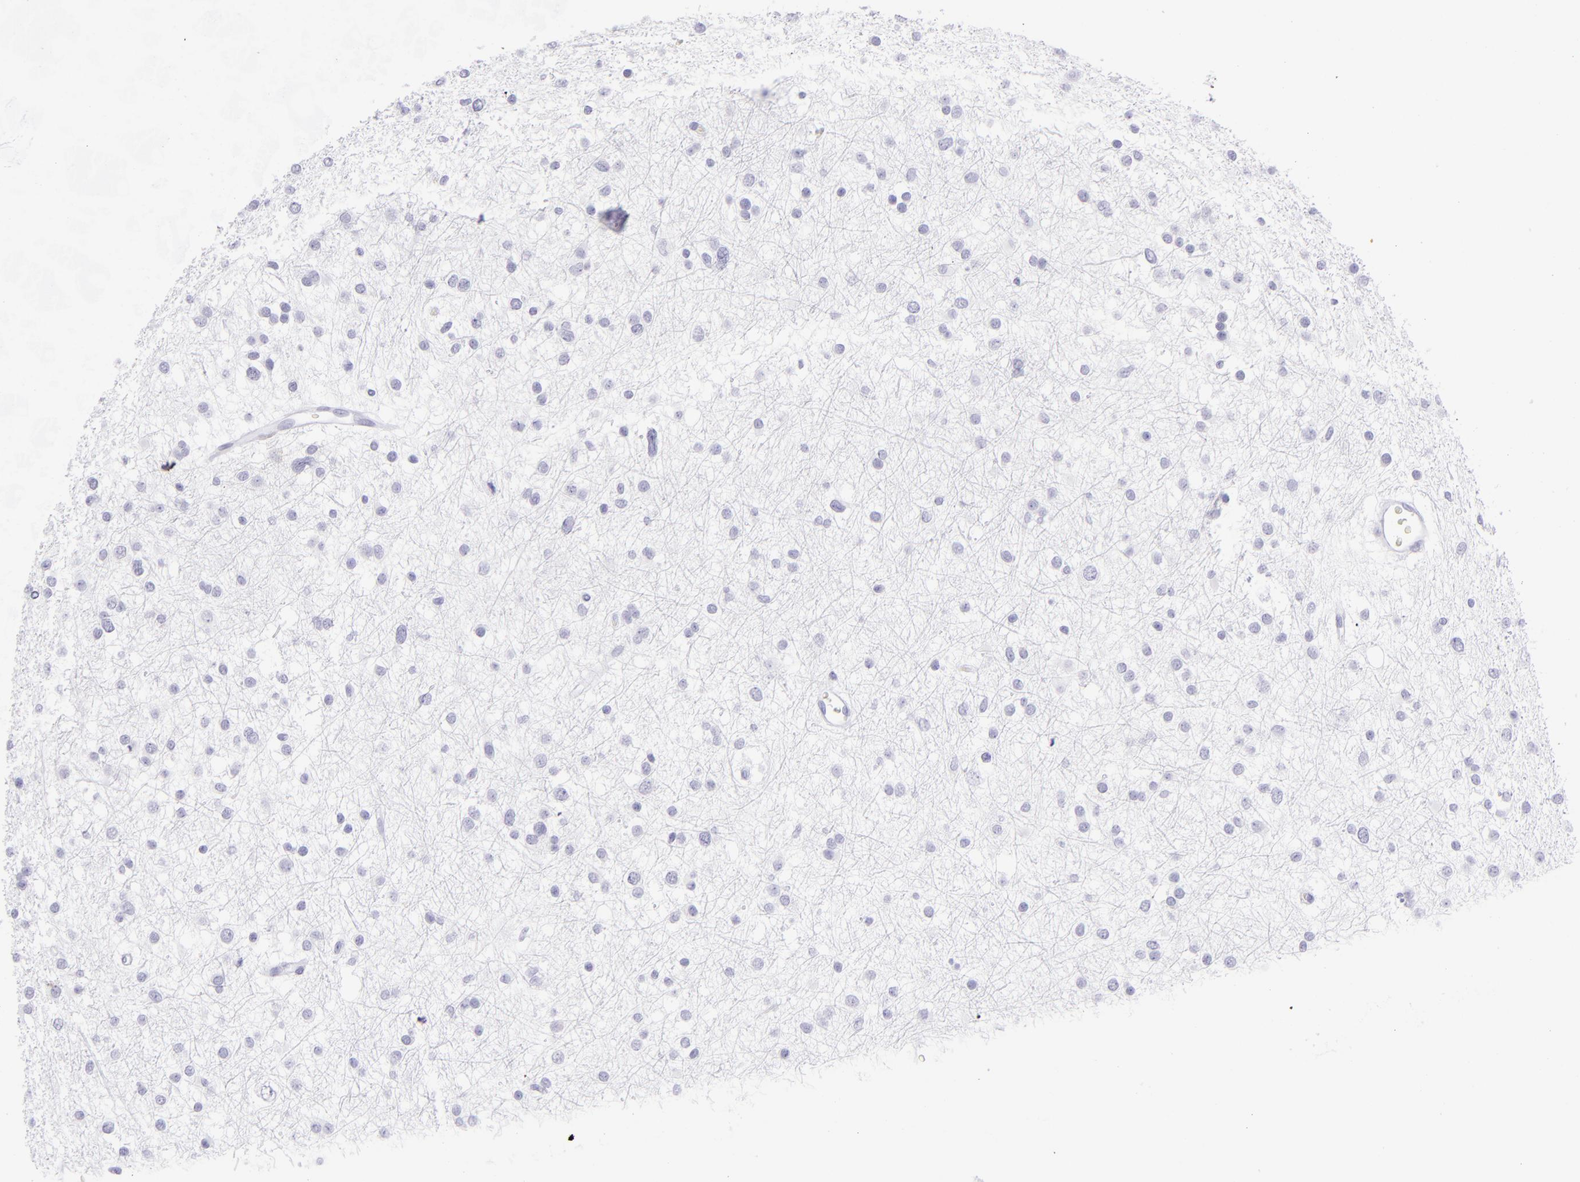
{"staining": {"intensity": "negative", "quantity": "none", "location": "none"}, "tissue": "glioma", "cell_type": "Tumor cells", "image_type": "cancer", "snomed": [{"axis": "morphology", "description": "Glioma, malignant, Low grade"}, {"axis": "topography", "description": "Brain"}], "caption": "DAB (3,3'-diaminobenzidine) immunohistochemical staining of glioma reveals no significant staining in tumor cells.", "gene": "CD69", "patient": {"sex": "female", "age": 36}}